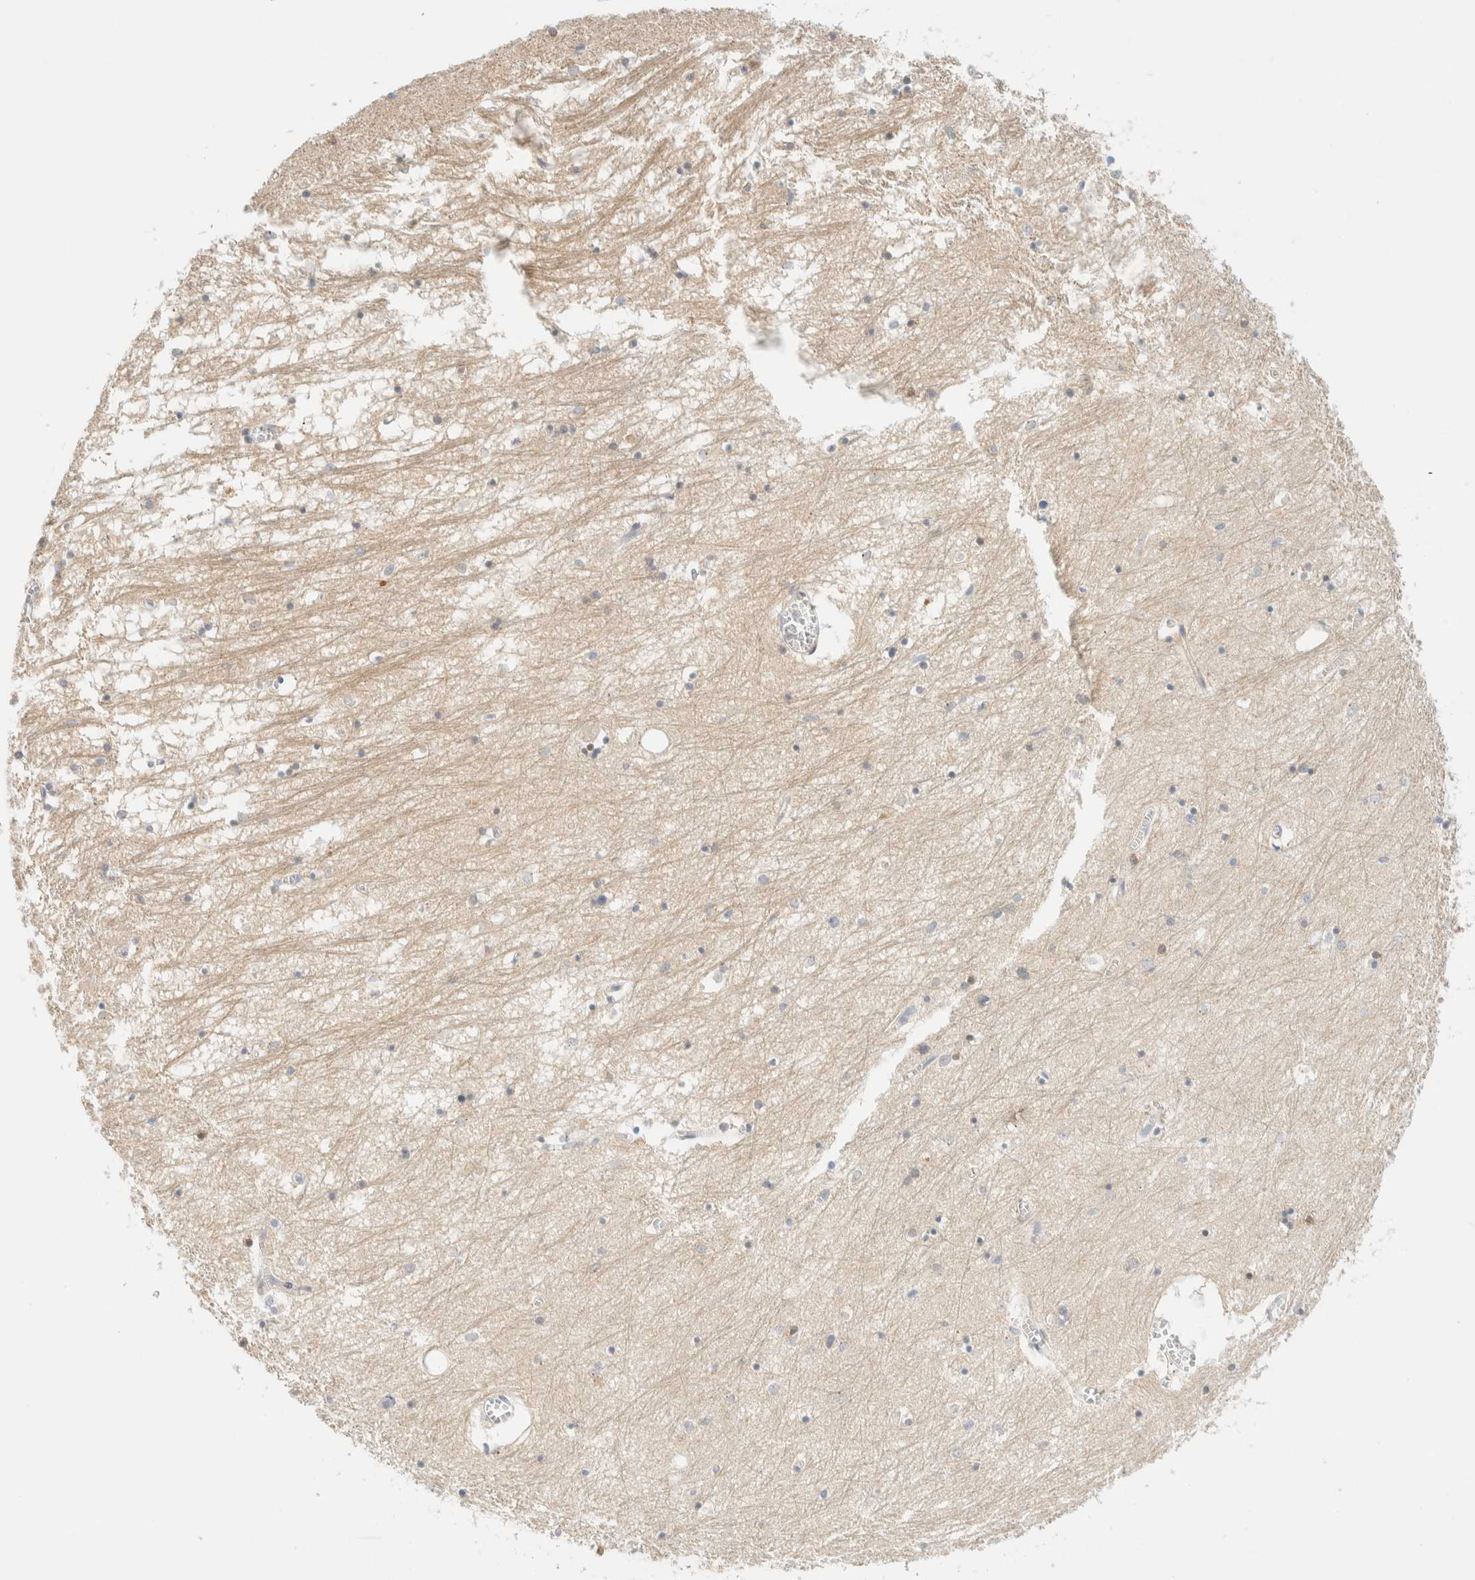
{"staining": {"intensity": "moderate", "quantity": "<25%", "location": "cytoplasmic/membranous"}, "tissue": "hippocampus", "cell_type": "Glial cells", "image_type": "normal", "snomed": [{"axis": "morphology", "description": "Normal tissue, NOS"}, {"axis": "topography", "description": "Hippocampus"}], "caption": "Hippocampus stained for a protein displays moderate cytoplasmic/membranous positivity in glial cells.", "gene": "PCYT2", "patient": {"sex": "male", "age": 70}}